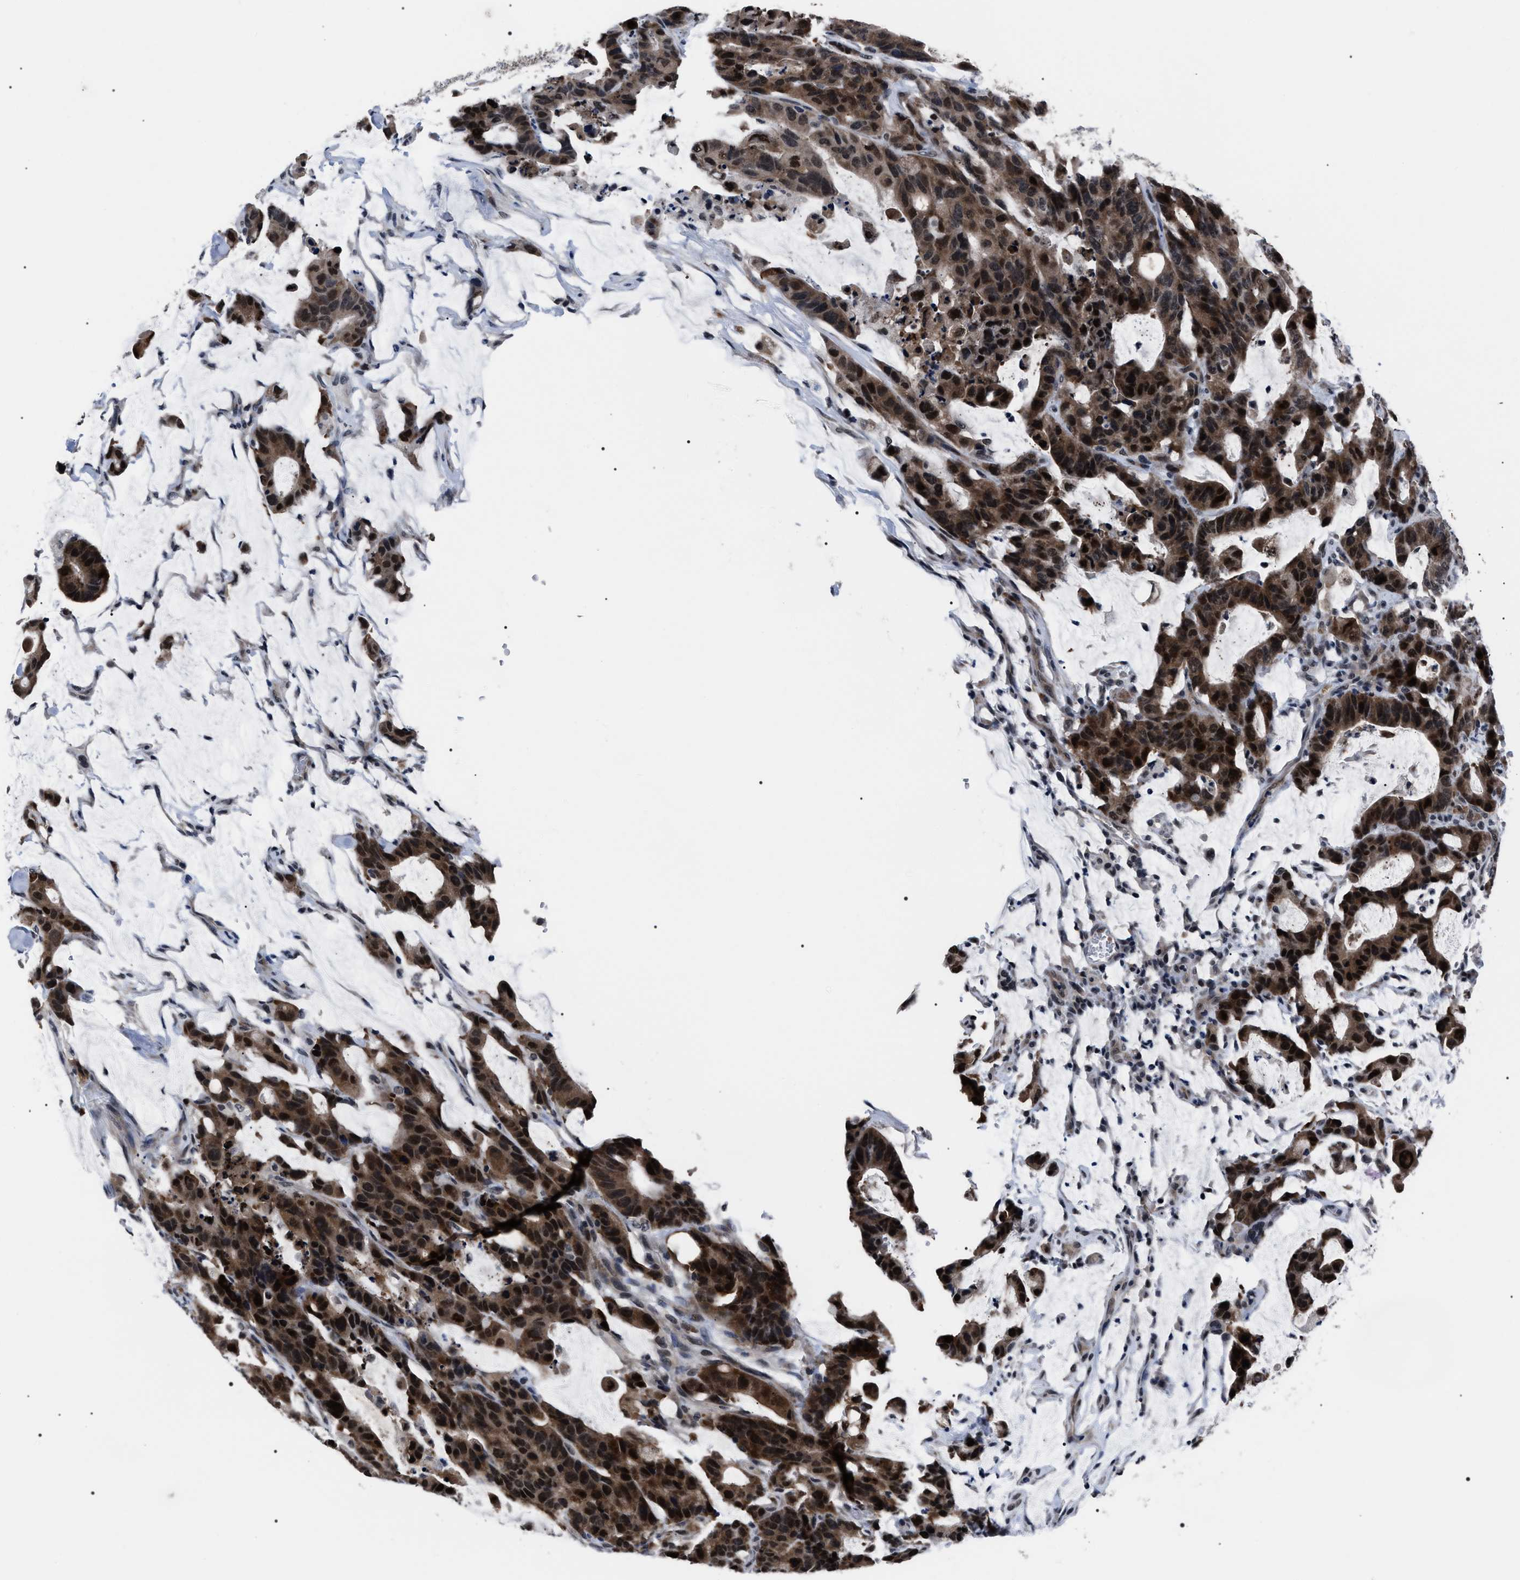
{"staining": {"intensity": "strong", "quantity": ">75%", "location": "cytoplasmic/membranous,nuclear"}, "tissue": "colorectal cancer", "cell_type": "Tumor cells", "image_type": "cancer", "snomed": [{"axis": "morphology", "description": "Adenocarcinoma, NOS"}, {"axis": "topography", "description": "Colon"}], "caption": "Protein staining reveals strong cytoplasmic/membranous and nuclear staining in about >75% of tumor cells in colorectal cancer (adenocarcinoma).", "gene": "CSNK2A1", "patient": {"sex": "male", "age": 76}}